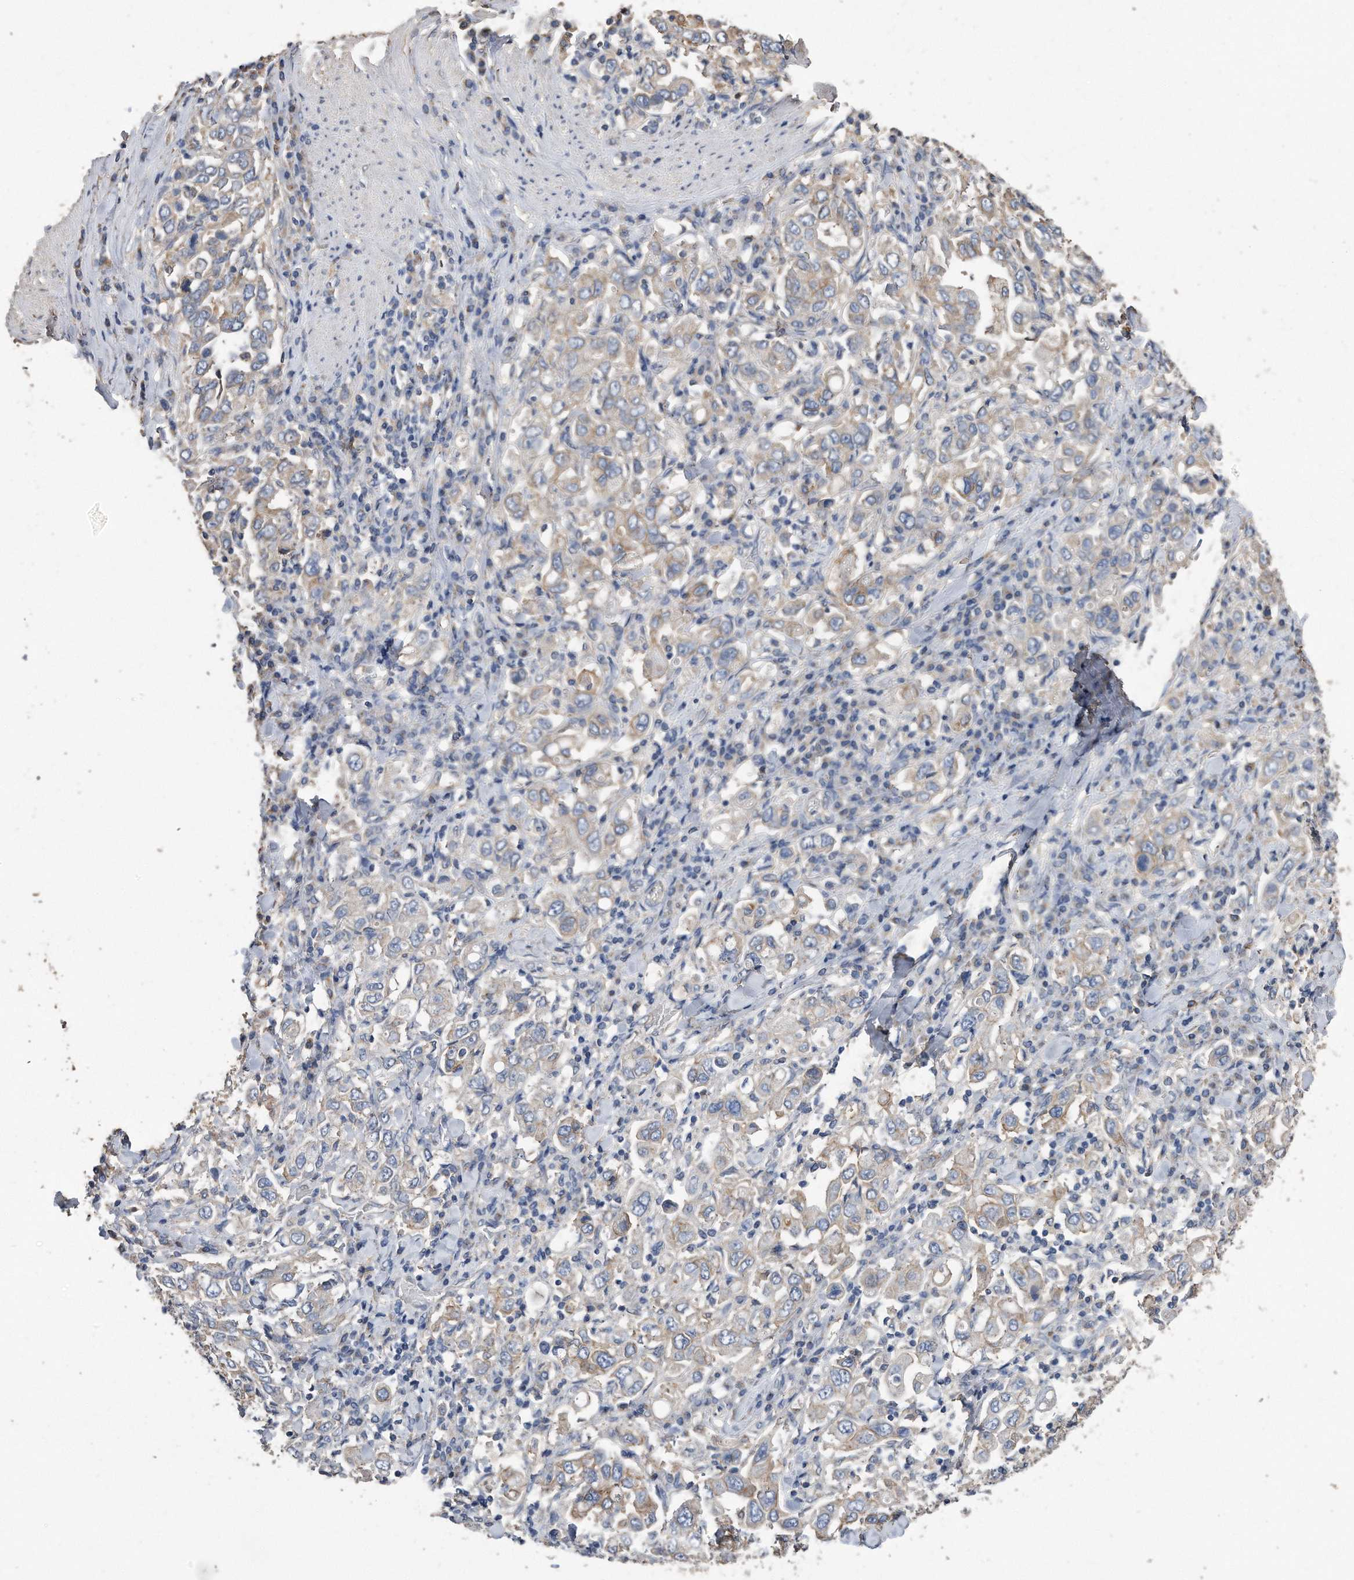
{"staining": {"intensity": "weak", "quantity": "25%-75%", "location": "cytoplasmic/membranous"}, "tissue": "stomach cancer", "cell_type": "Tumor cells", "image_type": "cancer", "snomed": [{"axis": "morphology", "description": "Adenocarcinoma, NOS"}, {"axis": "topography", "description": "Stomach, upper"}], "caption": "A micrograph of human stomach cancer stained for a protein demonstrates weak cytoplasmic/membranous brown staining in tumor cells. Nuclei are stained in blue.", "gene": "CDCP1", "patient": {"sex": "male", "age": 62}}